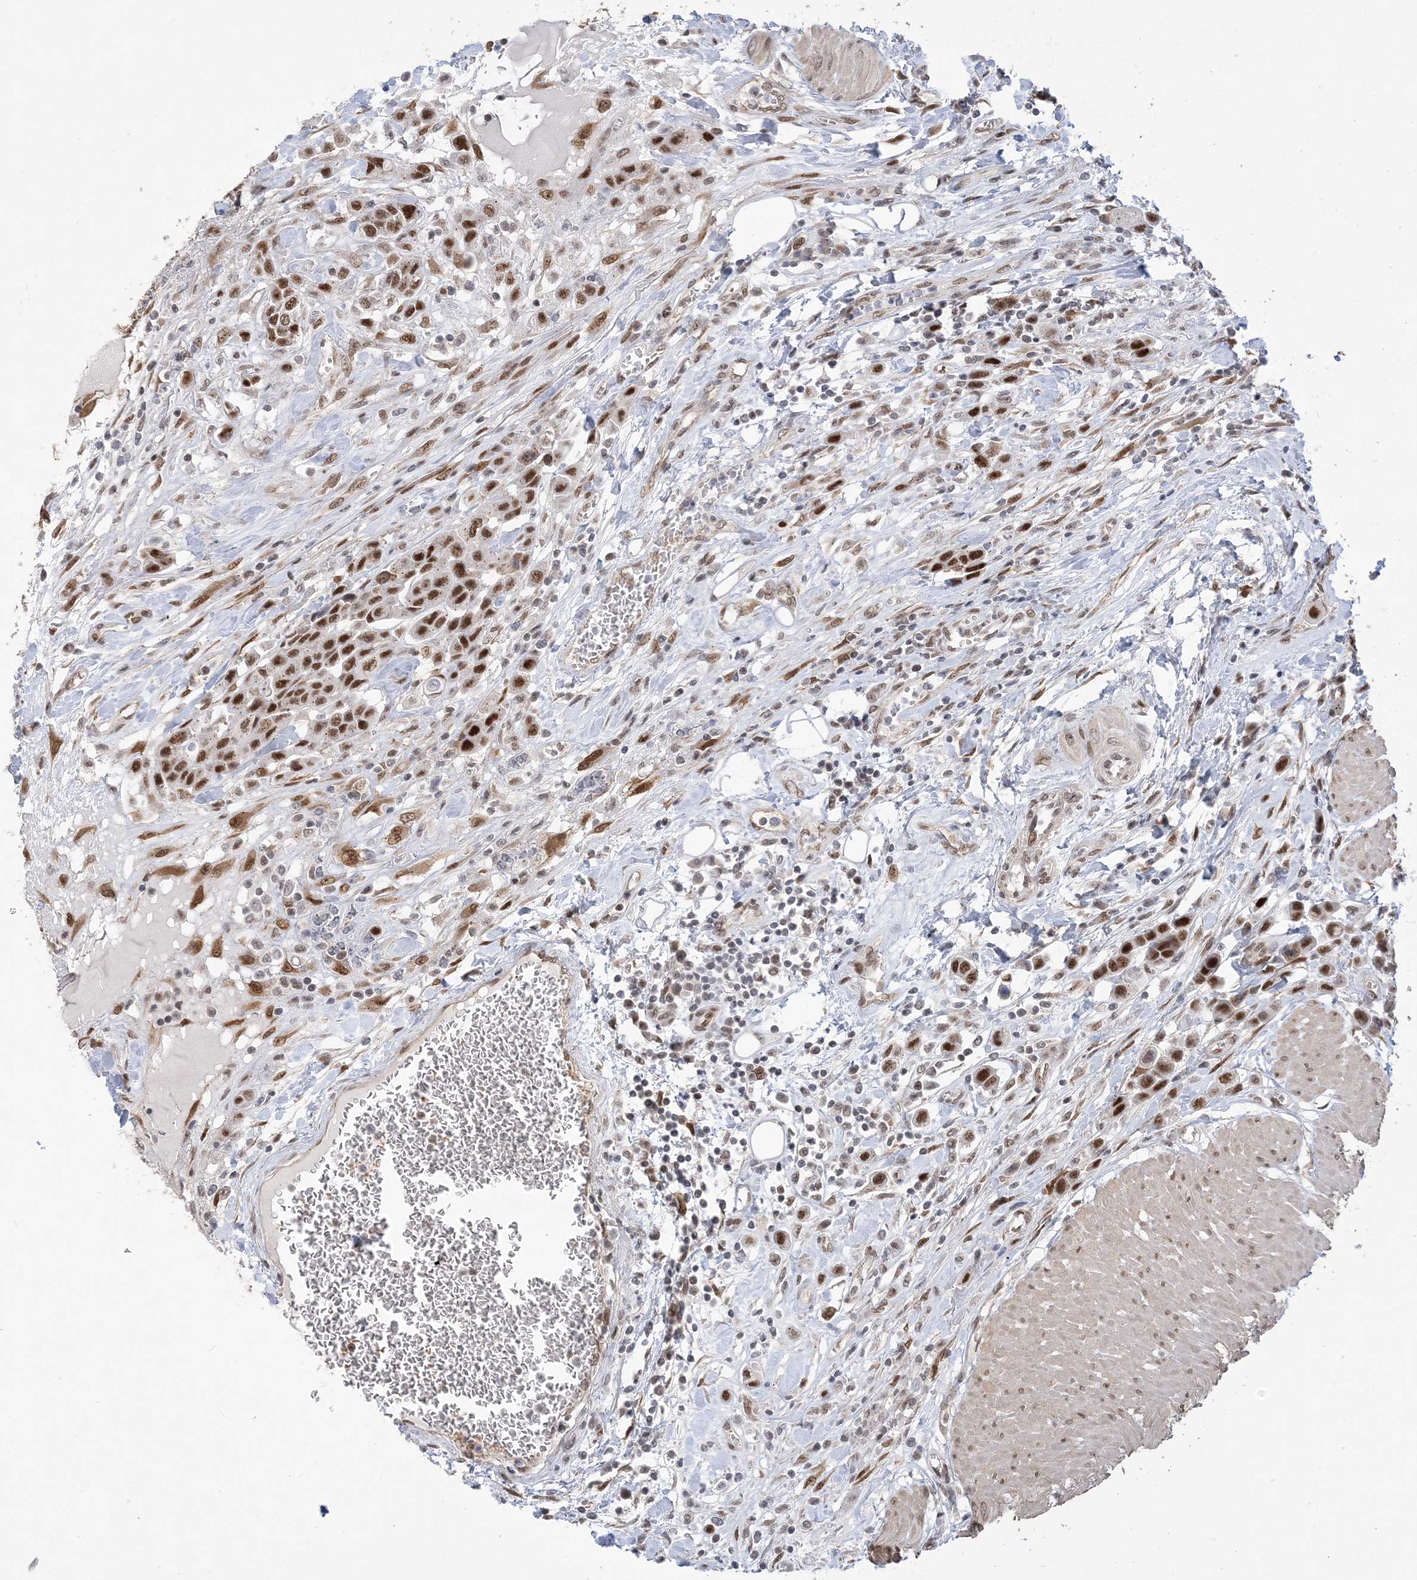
{"staining": {"intensity": "strong", "quantity": ">75%", "location": "nuclear"}, "tissue": "urothelial cancer", "cell_type": "Tumor cells", "image_type": "cancer", "snomed": [{"axis": "morphology", "description": "Urothelial carcinoma, High grade"}, {"axis": "topography", "description": "Urinary bladder"}], "caption": "Human urothelial carcinoma (high-grade) stained with a protein marker exhibits strong staining in tumor cells.", "gene": "WAC", "patient": {"sex": "male", "age": 50}}